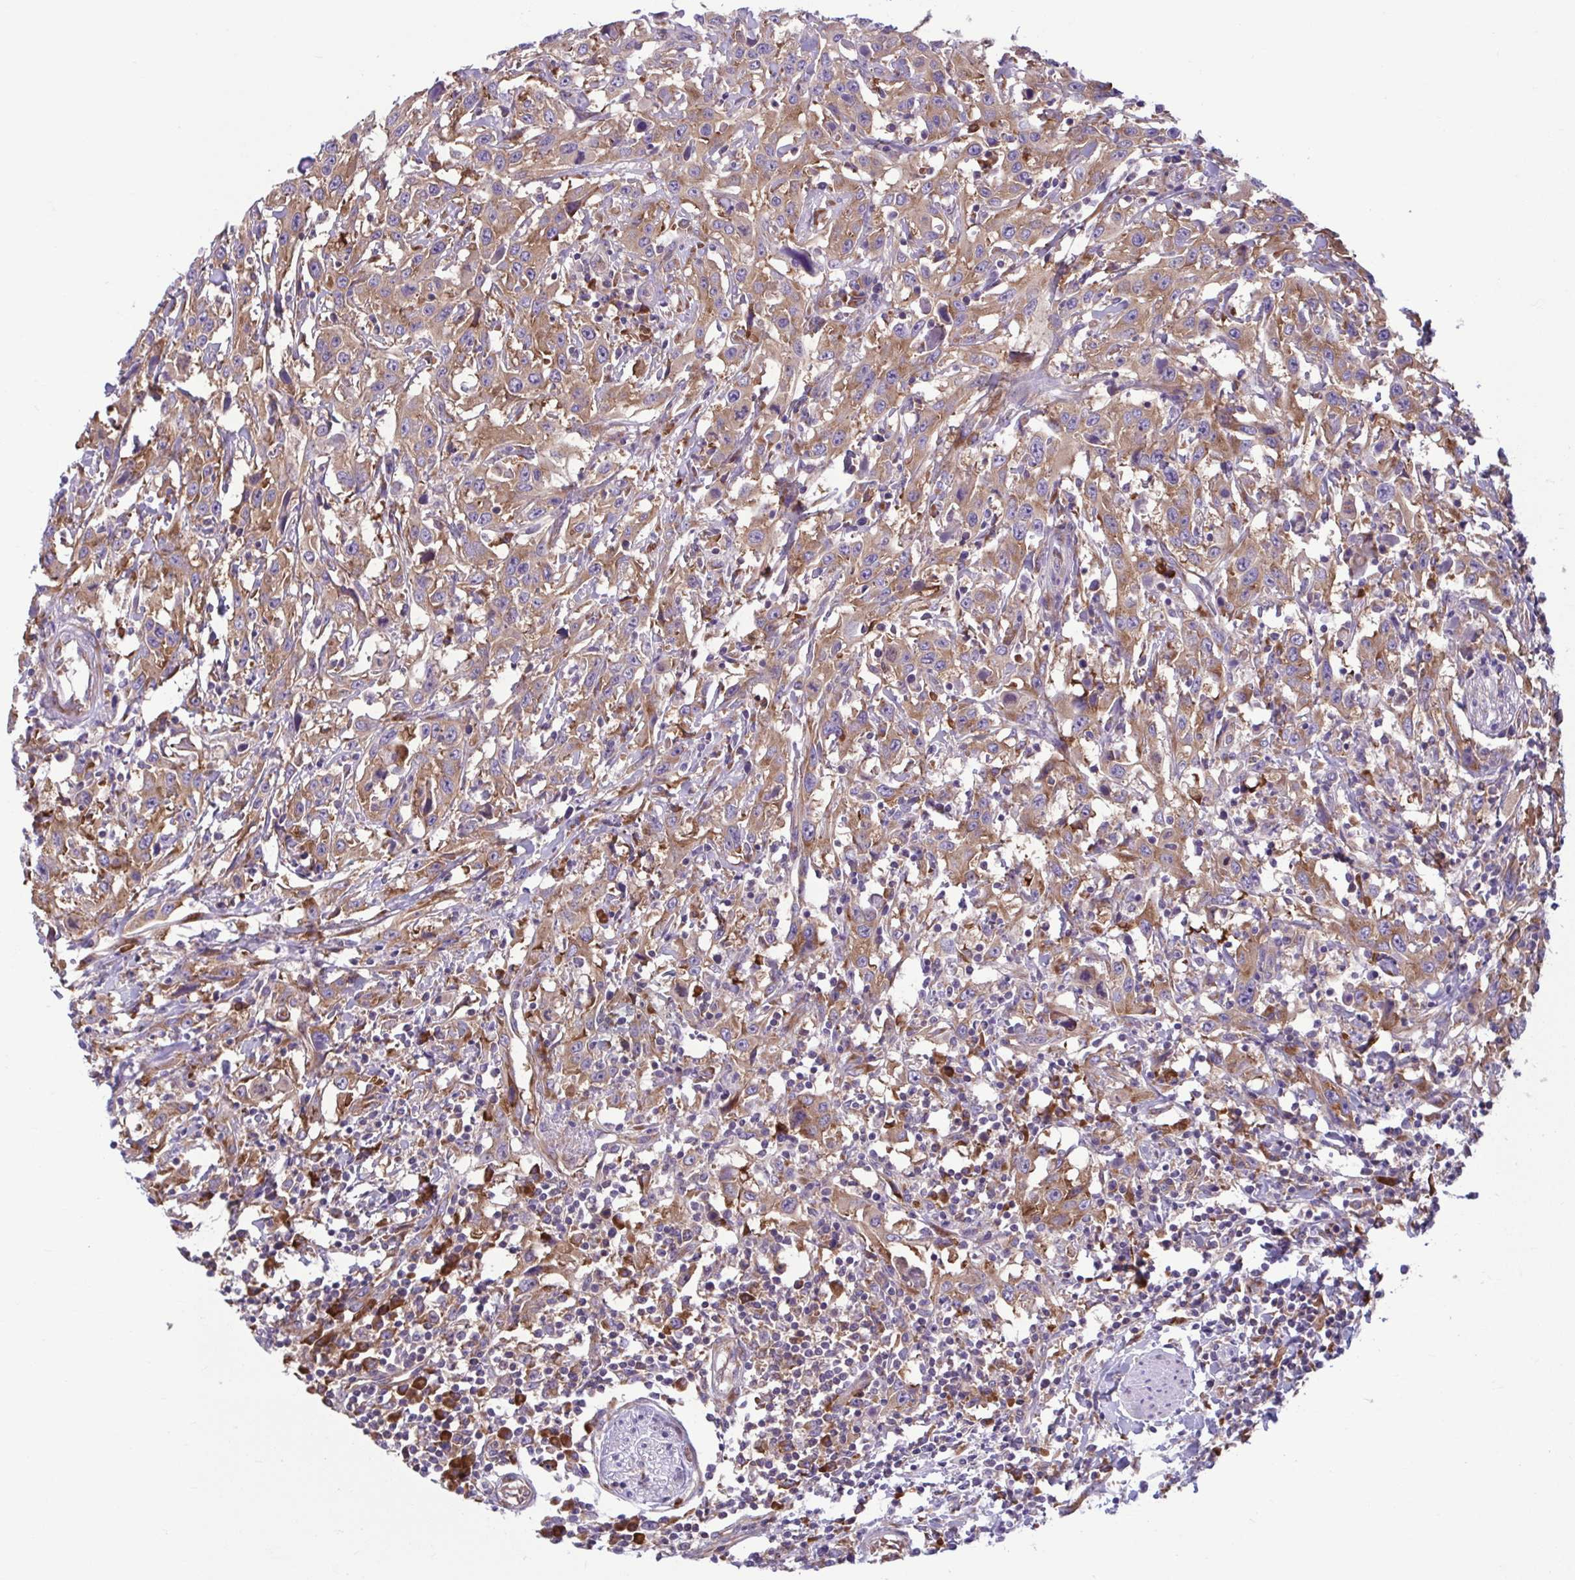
{"staining": {"intensity": "moderate", "quantity": ">75%", "location": "cytoplasmic/membranous"}, "tissue": "urothelial cancer", "cell_type": "Tumor cells", "image_type": "cancer", "snomed": [{"axis": "morphology", "description": "Urothelial carcinoma, High grade"}, {"axis": "topography", "description": "Urinary bladder"}], "caption": "Immunohistochemical staining of urothelial cancer demonstrates moderate cytoplasmic/membranous protein positivity in approximately >75% of tumor cells. (DAB IHC with brightfield microscopy, high magnification).", "gene": "RPS16", "patient": {"sex": "male", "age": 61}}